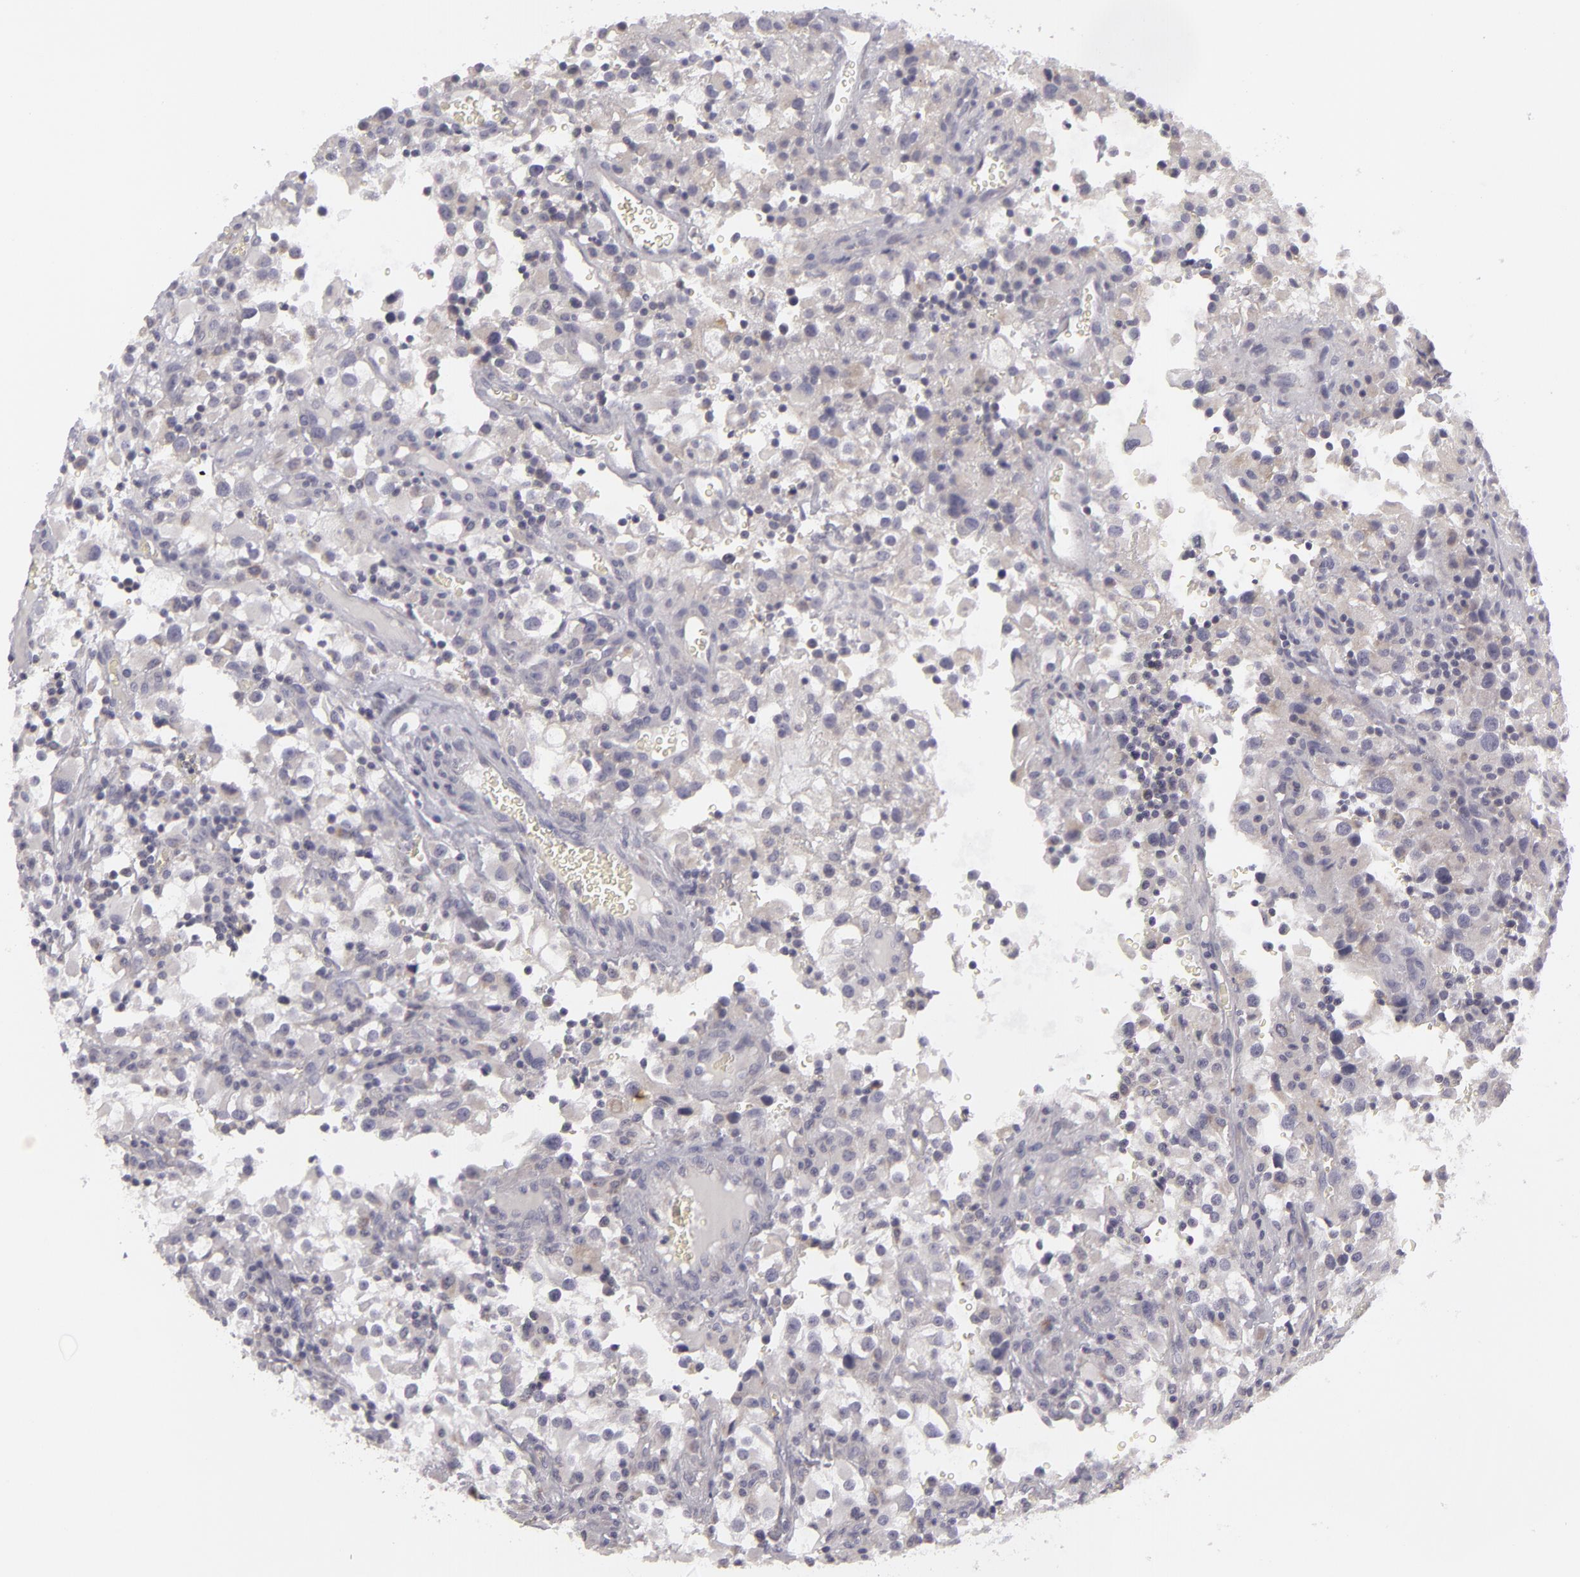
{"staining": {"intensity": "weak", "quantity": "<25%", "location": "cytoplasmic/membranous"}, "tissue": "renal cancer", "cell_type": "Tumor cells", "image_type": "cancer", "snomed": [{"axis": "morphology", "description": "Adenocarcinoma, NOS"}, {"axis": "topography", "description": "Kidney"}], "caption": "IHC micrograph of renal cancer (adenocarcinoma) stained for a protein (brown), which exhibits no positivity in tumor cells. (DAB (3,3'-diaminobenzidine) IHC with hematoxylin counter stain).", "gene": "ATP2B3", "patient": {"sex": "female", "age": 52}}